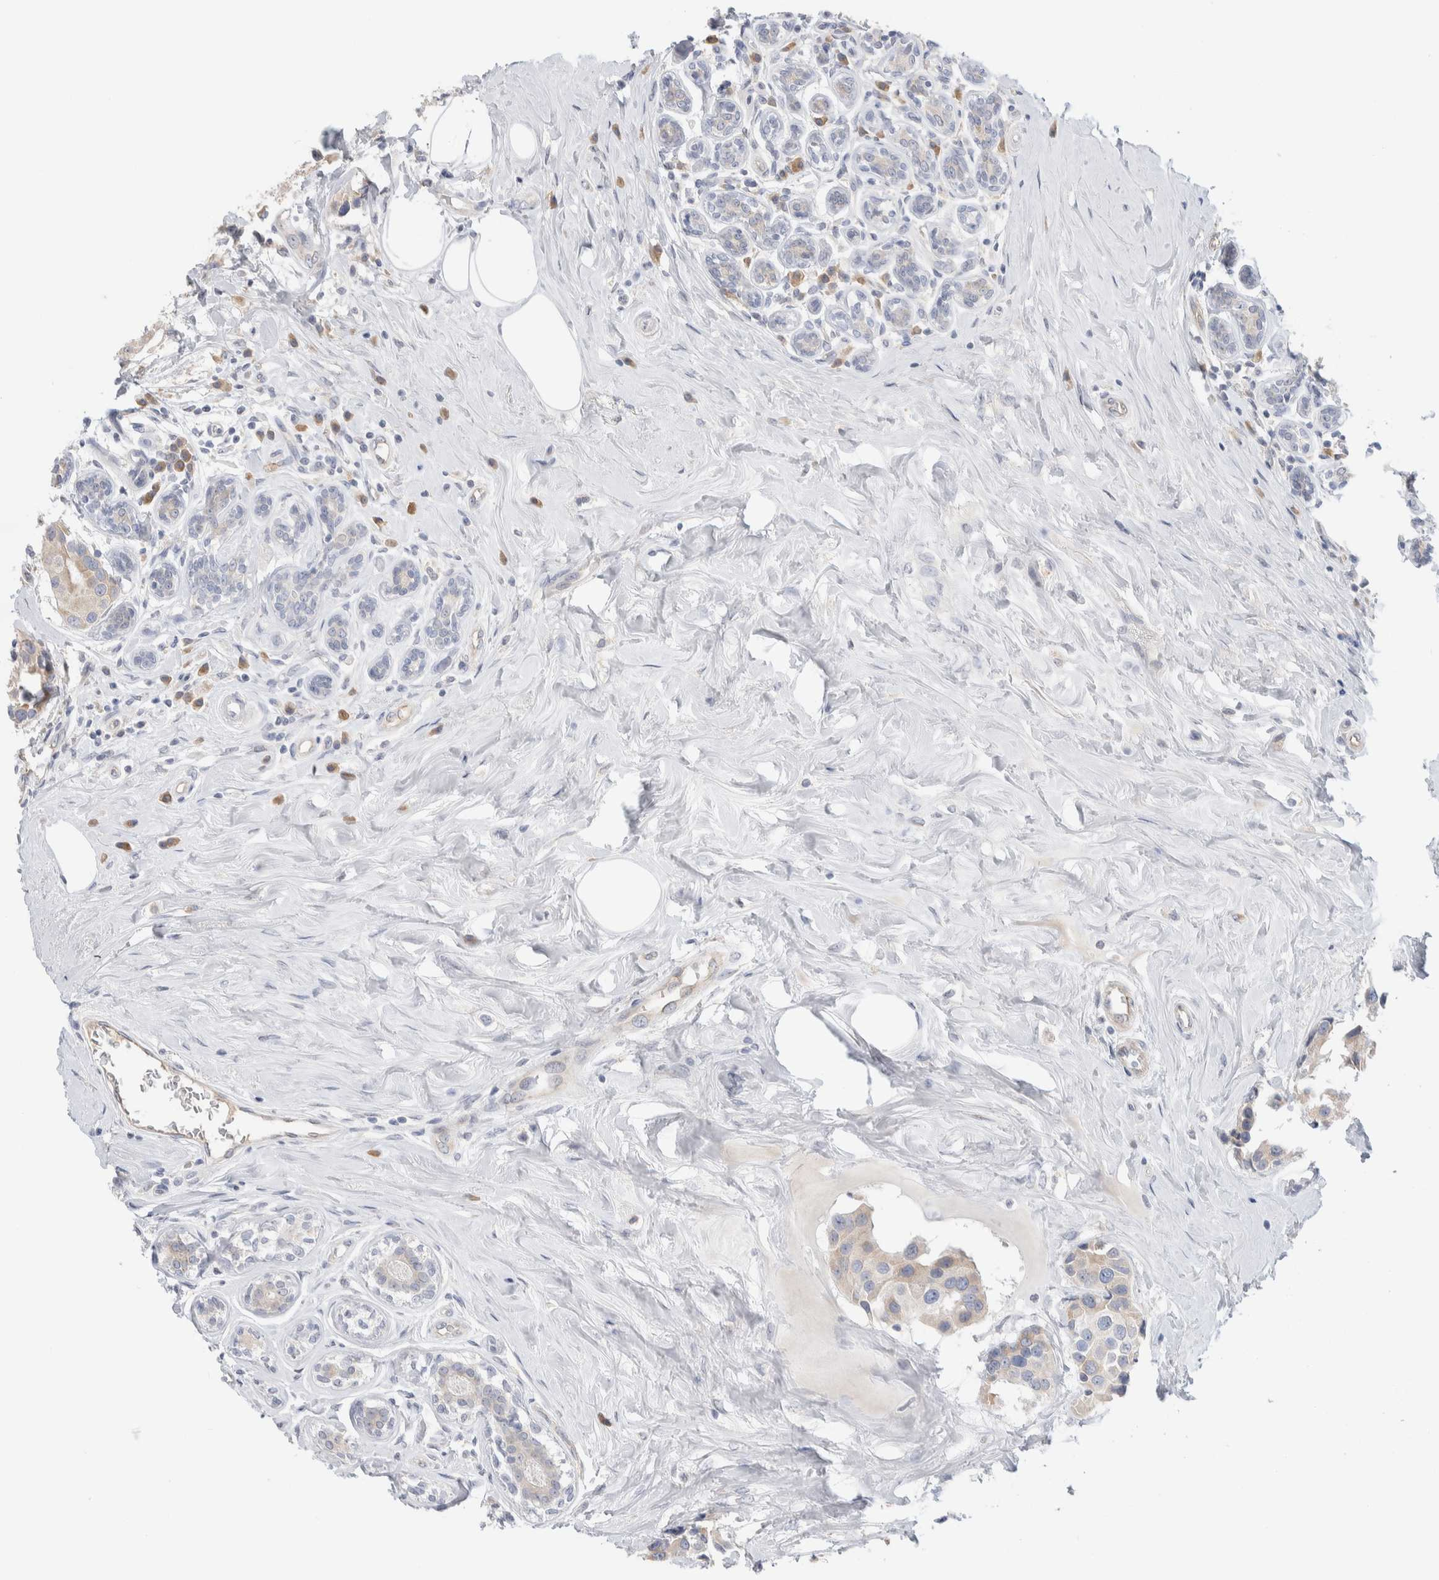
{"staining": {"intensity": "weak", "quantity": "25%-75%", "location": "cytoplasmic/membranous"}, "tissue": "breast cancer", "cell_type": "Tumor cells", "image_type": "cancer", "snomed": [{"axis": "morphology", "description": "Normal tissue, NOS"}, {"axis": "morphology", "description": "Duct carcinoma"}, {"axis": "topography", "description": "Breast"}], "caption": "Protein staining displays weak cytoplasmic/membranous positivity in approximately 25%-75% of tumor cells in breast cancer.", "gene": "RUSF1", "patient": {"sex": "female", "age": 39}}